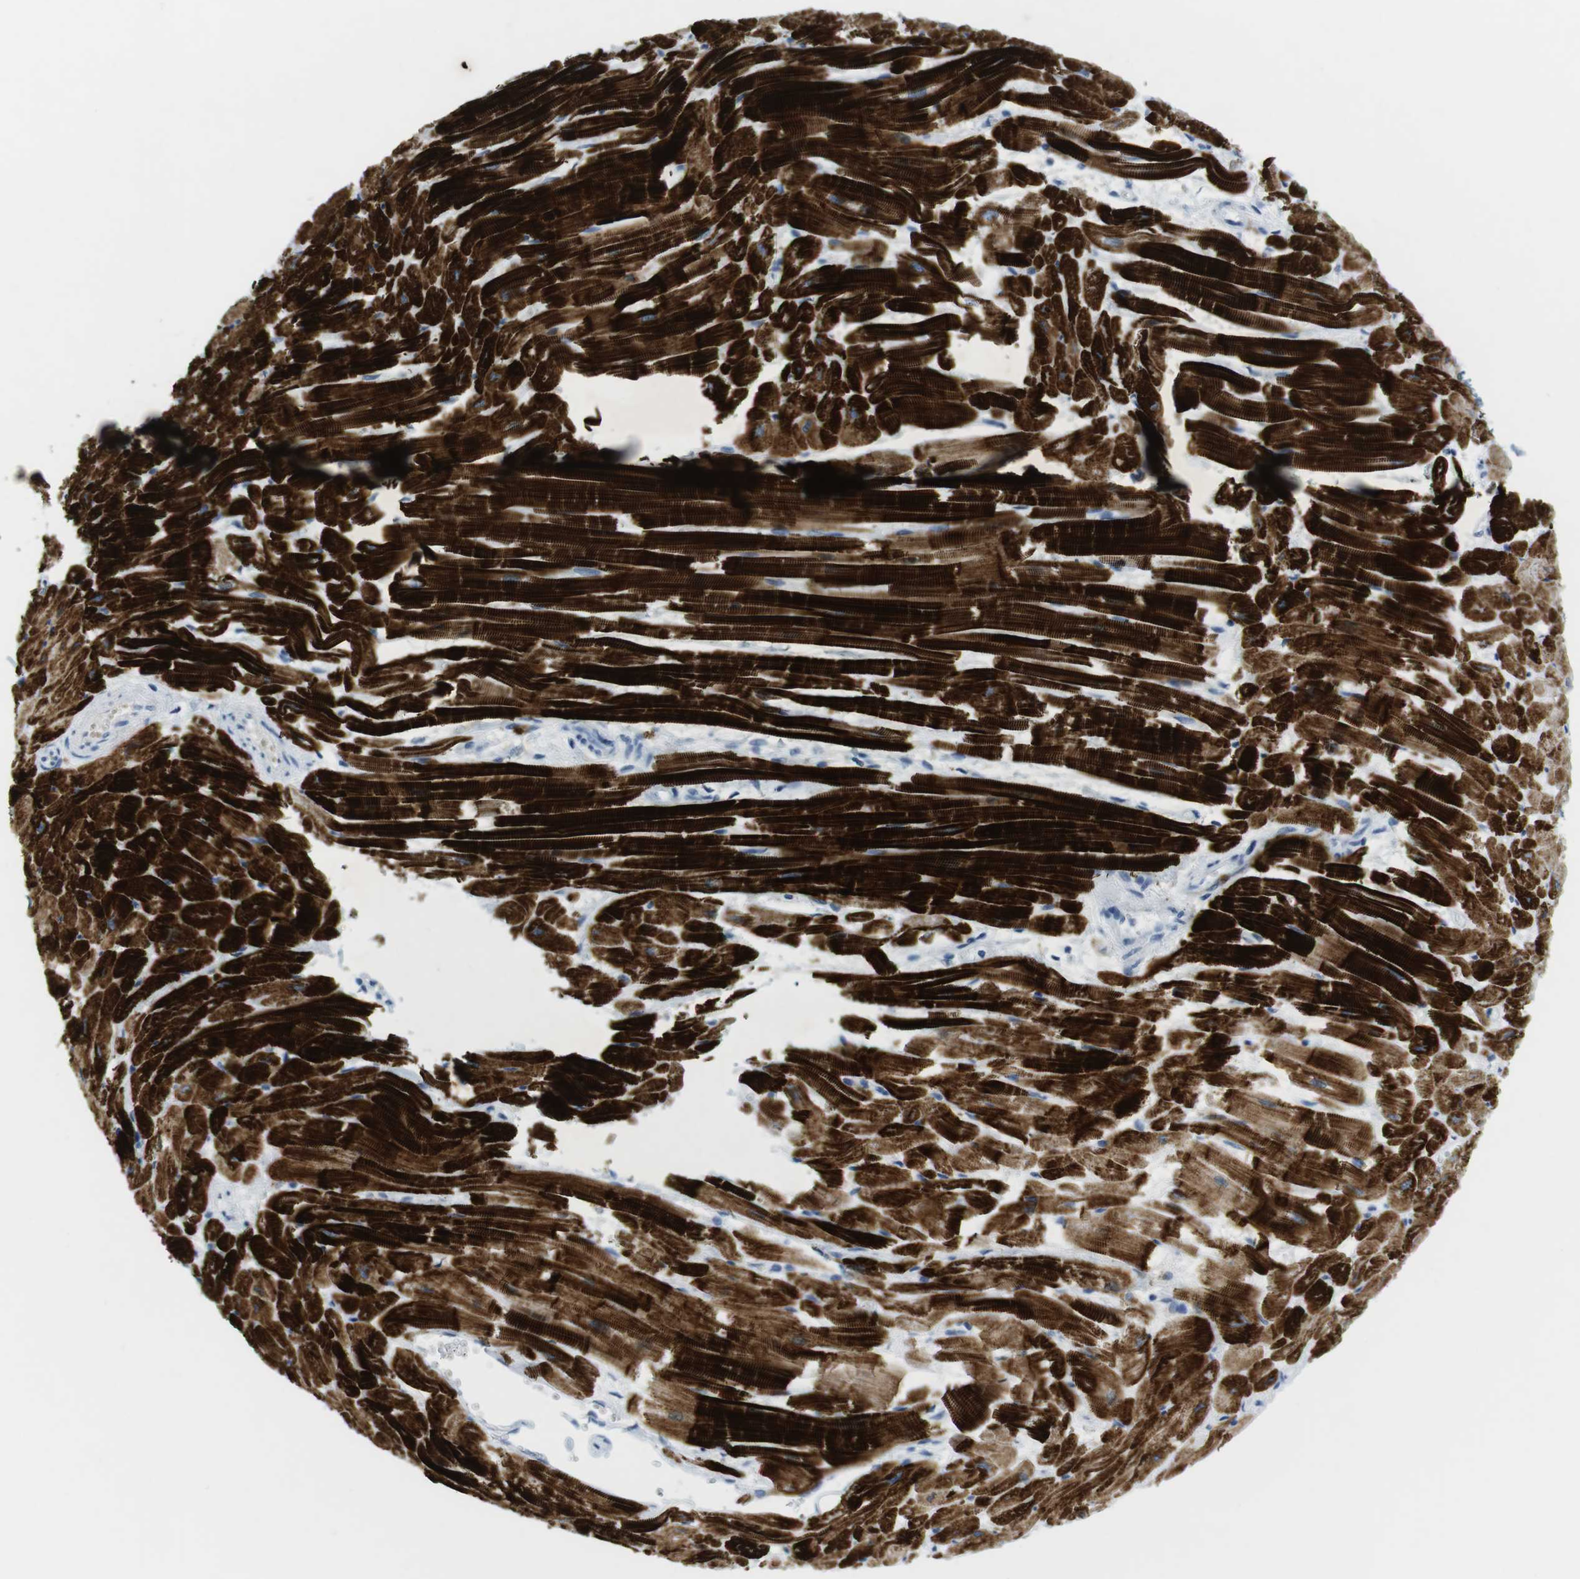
{"staining": {"intensity": "strong", "quantity": ">75%", "location": "cytoplasmic/membranous"}, "tissue": "heart muscle", "cell_type": "Cardiomyocytes", "image_type": "normal", "snomed": [{"axis": "morphology", "description": "Normal tissue, NOS"}, {"axis": "topography", "description": "Heart"}], "caption": "Cardiomyocytes reveal high levels of strong cytoplasmic/membranous positivity in about >75% of cells in normal heart muscle.", "gene": "TNNT2", "patient": {"sex": "female", "age": 19}}